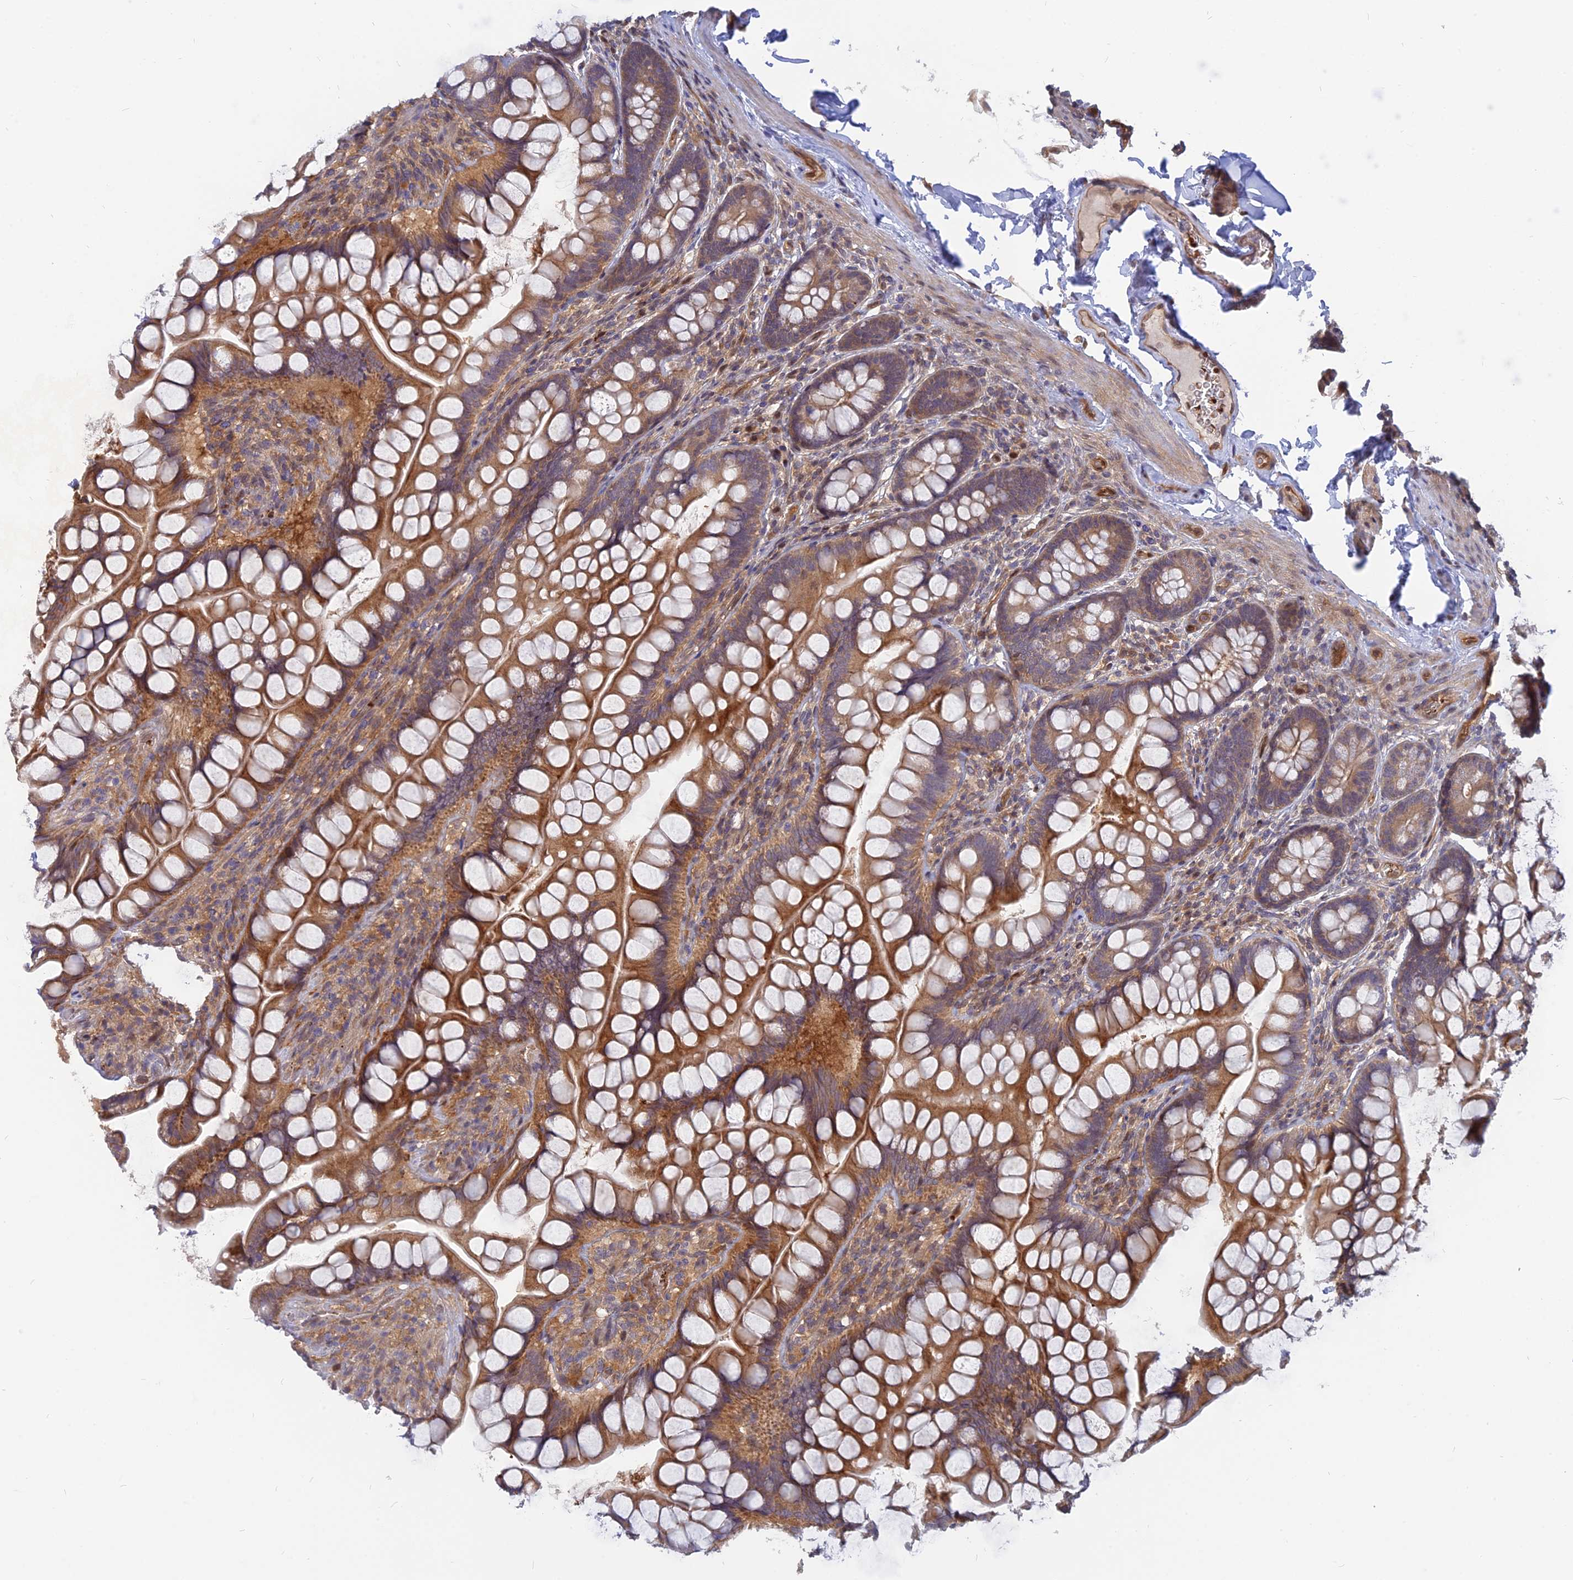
{"staining": {"intensity": "moderate", "quantity": ">75%", "location": "cytoplasmic/membranous"}, "tissue": "small intestine", "cell_type": "Glandular cells", "image_type": "normal", "snomed": [{"axis": "morphology", "description": "Normal tissue, NOS"}, {"axis": "topography", "description": "Small intestine"}], "caption": "Small intestine stained with IHC reveals moderate cytoplasmic/membranous expression in approximately >75% of glandular cells.", "gene": "ARL2BP", "patient": {"sex": "male", "age": 70}}